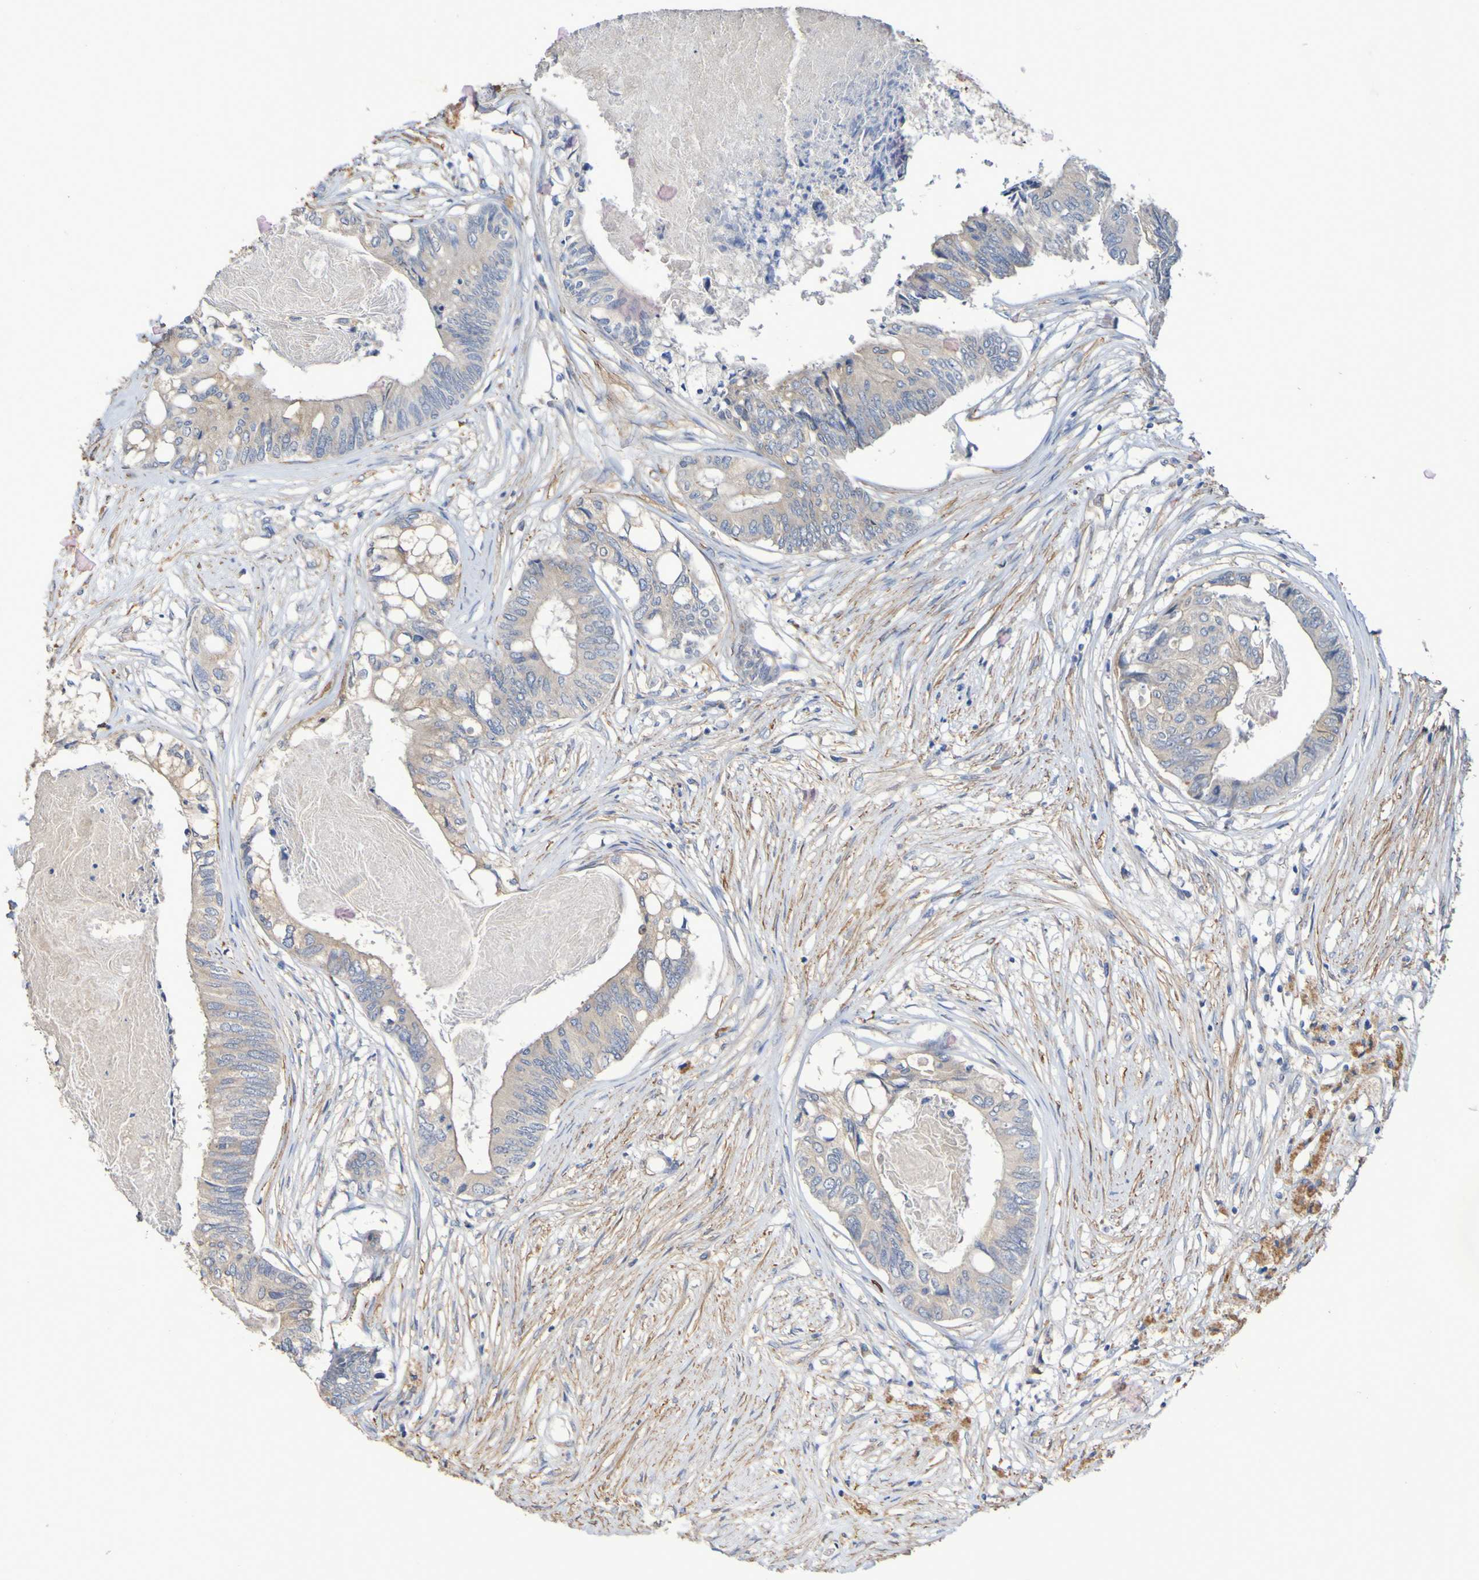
{"staining": {"intensity": "moderate", "quantity": ">75%", "location": "cytoplasmic/membranous"}, "tissue": "colorectal cancer", "cell_type": "Tumor cells", "image_type": "cancer", "snomed": [{"axis": "morphology", "description": "Adenocarcinoma, NOS"}, {"axis": "topography", "description": "Rectum"}], "caption": "Protein staining of colorectal adenocarcinoma tissue exhibits moderate cytoplasmic/membranous staining in about >75% of tumor cells.", "gene": "SRPRB", "patient": {"sex": "male", "age": 63}}